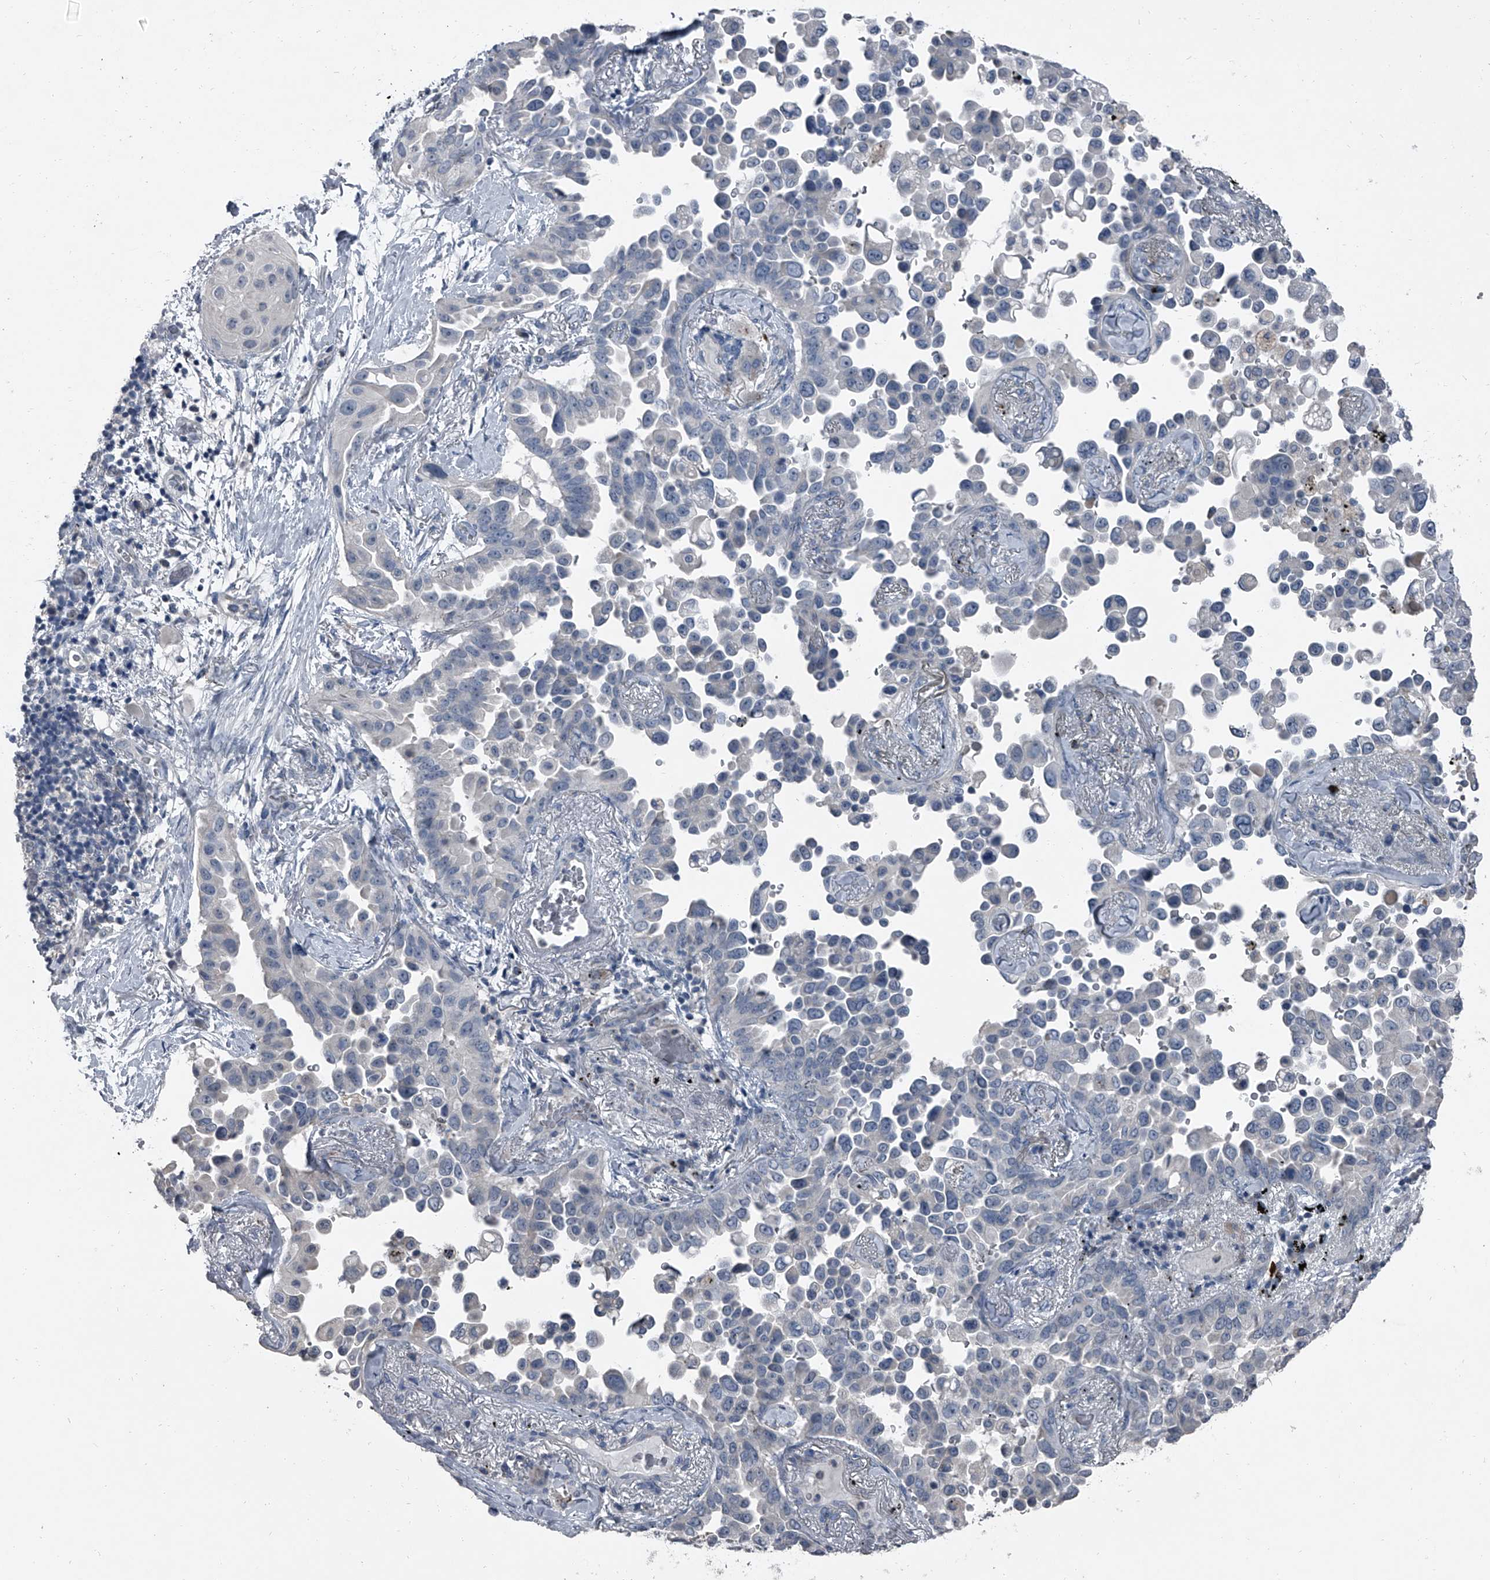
{"staining": {"intensity": "negative", "quantity": "none", "location": "none"}, "tissue": "lung cancer", "cell_type": "Tumor cells", "image_type": "cancer", "snomed": [{"axis": "morphology", "description": "Adenocarcinoma, NOS"}, {"axis": "topography", "description": "Lung"}], "caption": "Immunohistochemistry of lung adenocarcinoma reveals no expression in tumor cells.", "gene": "HEPHL1", "patient": {"sex": "female", "age": 67}}